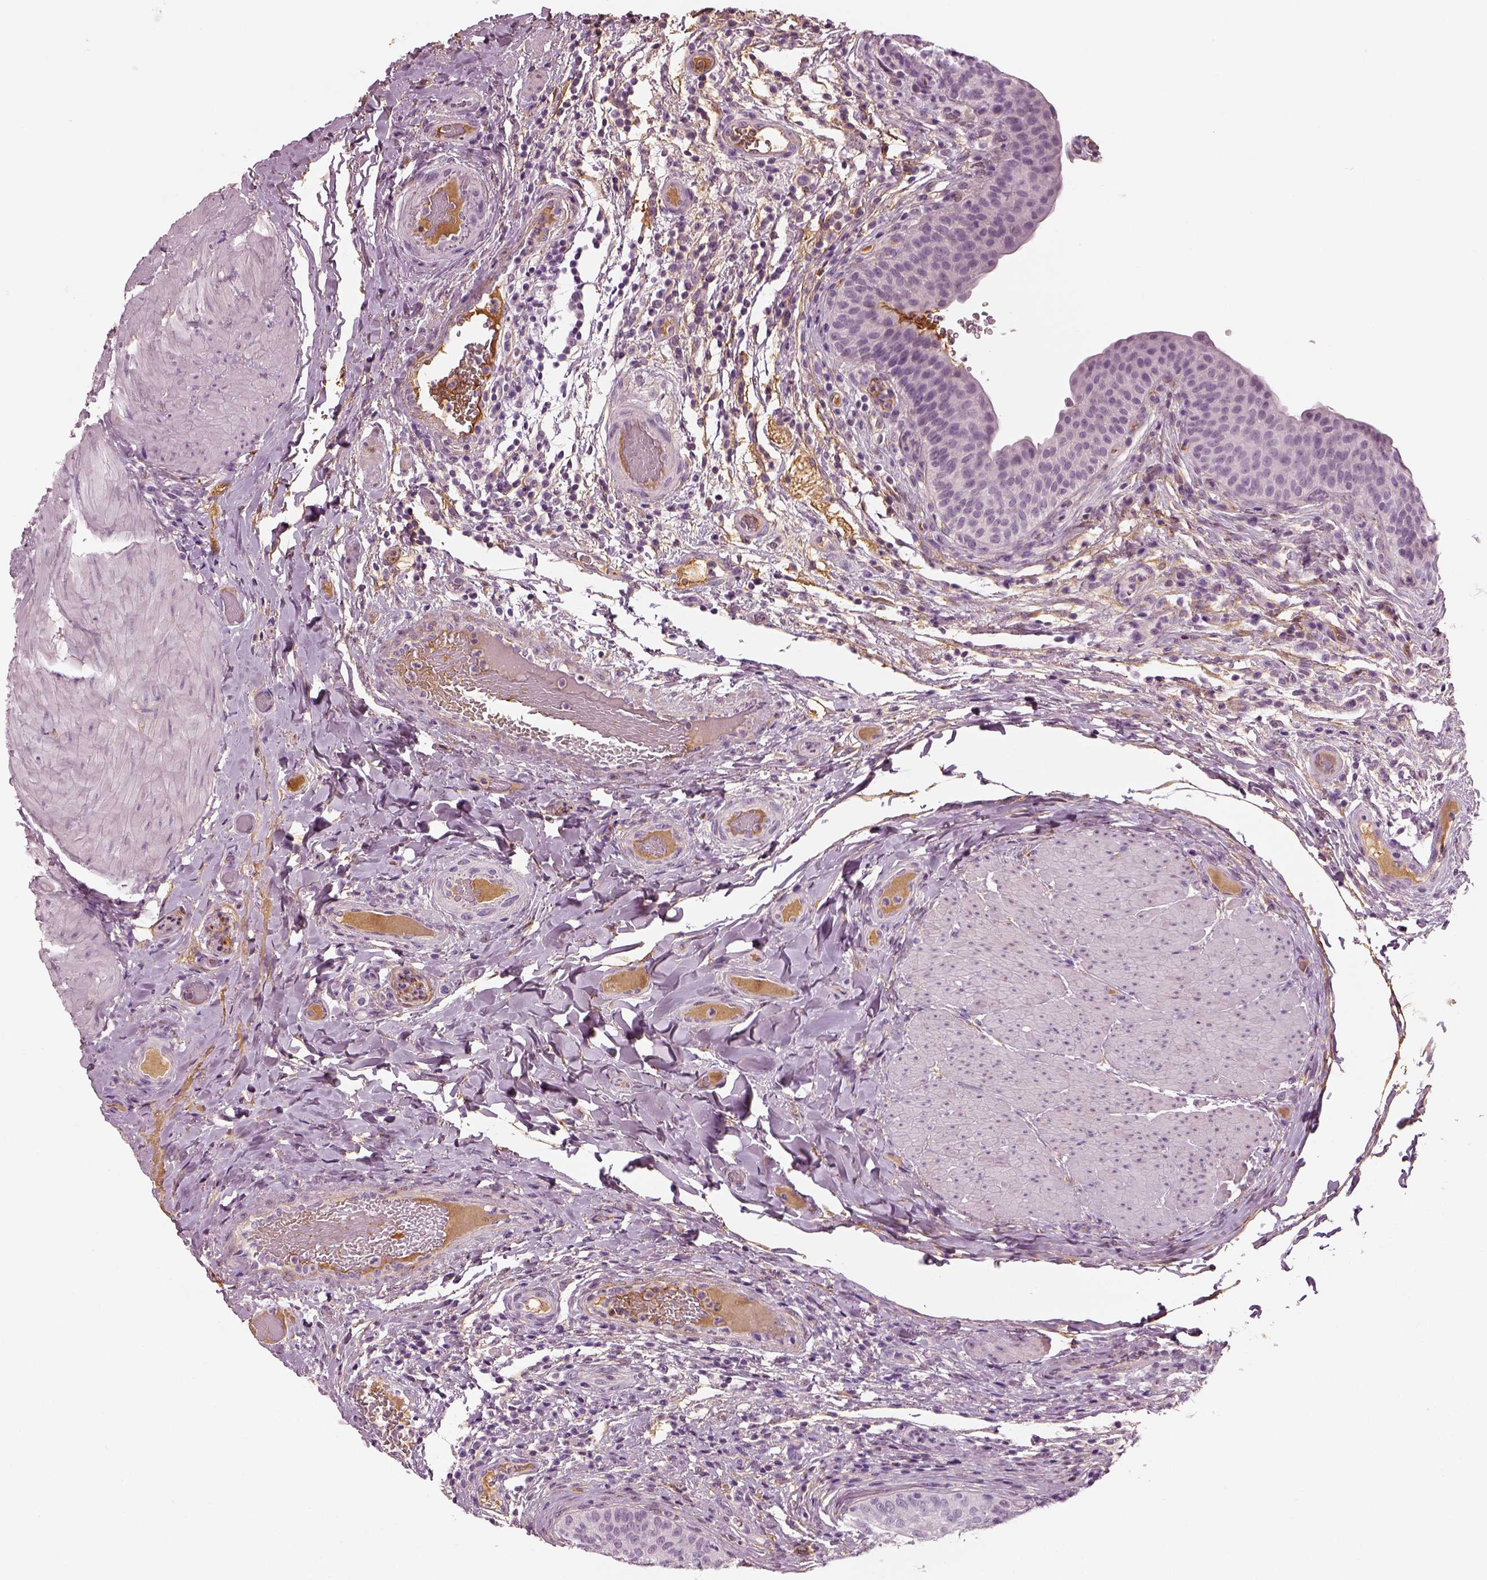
{"staining": {"intensity": "negative", "quantity": "none", "location": "none"}, "tissue": "urinary bladder", "cell_type": "Urothelial cells", "image_type": "normal", "snomed": [{"axis": "morphology", "description": "Normal tissue, NOS"}, {"axis": "topography", "description": "Urinary bladder"}], "caption": "Immunohistochemistry (IHC) histopathology image of normal human urinary bladder stained for a protein (brown), which shows no positivity in urothelial cells. (DAB (3,3'-diaminobenzidine) immunohistochemistry (IHC), high magnification).", "gene": "TRIM69", "patient": {"sex": "male", "age": 66}}